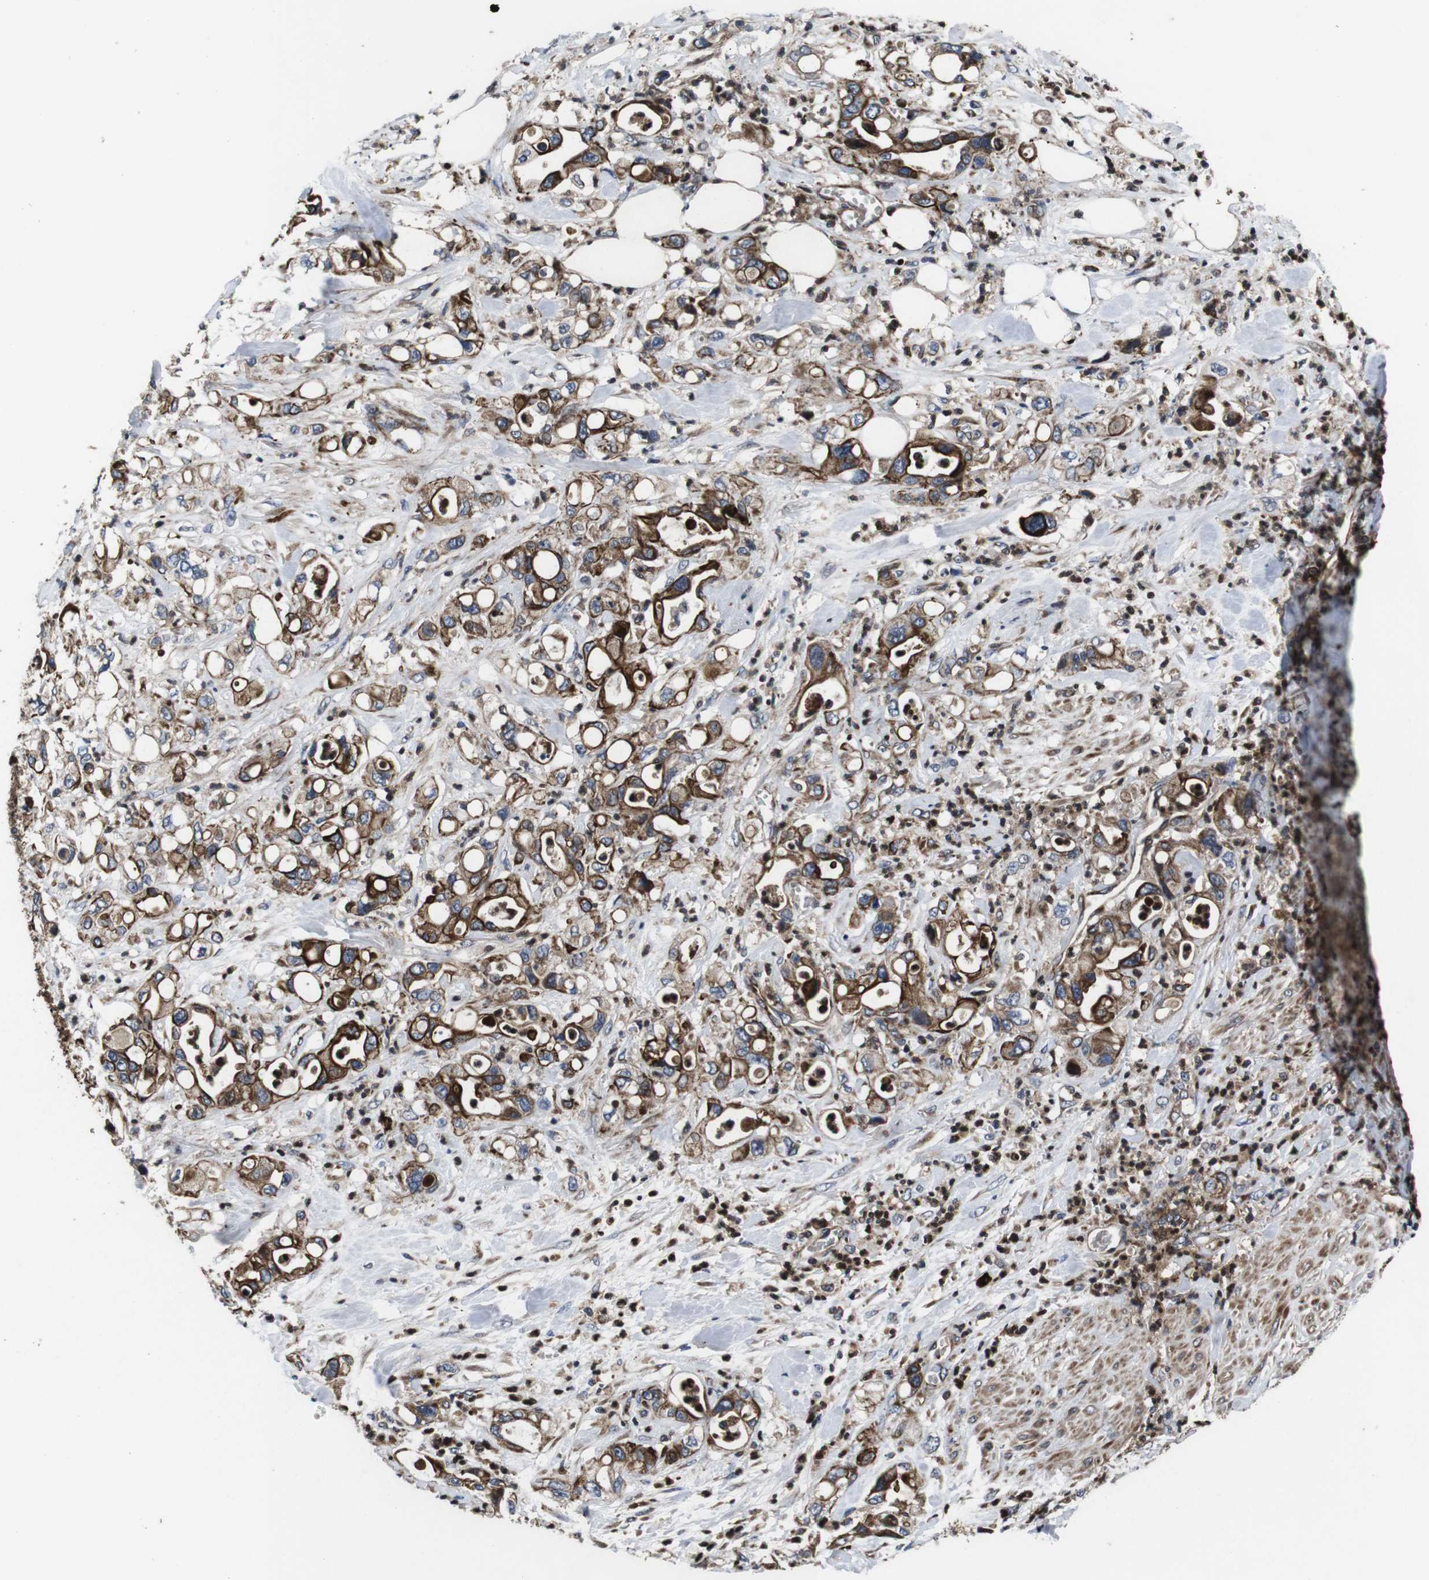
{"staining": {"intensity": "strong", "quantity": ">75%", "location": "cytoplasmic/membranous"}, "tissue": "pancreatic cancer", "cell_type": "Tumor cells", "image_type": "cancer", "snomed": [{"axis": "morphology", "description": "Adenocarcinoma, NOS"}, {"axis": "topography", "description": "Pancreas"}], "caption": "Protein expression by immunohistochemistry exhibits strong cytoplasmic/membranous positivity in approximately >75% of tumor cells in pancreatic adenocarcinoma.", "gene": "SMYD3", "patient": {"sex": "male", "age": 70}}